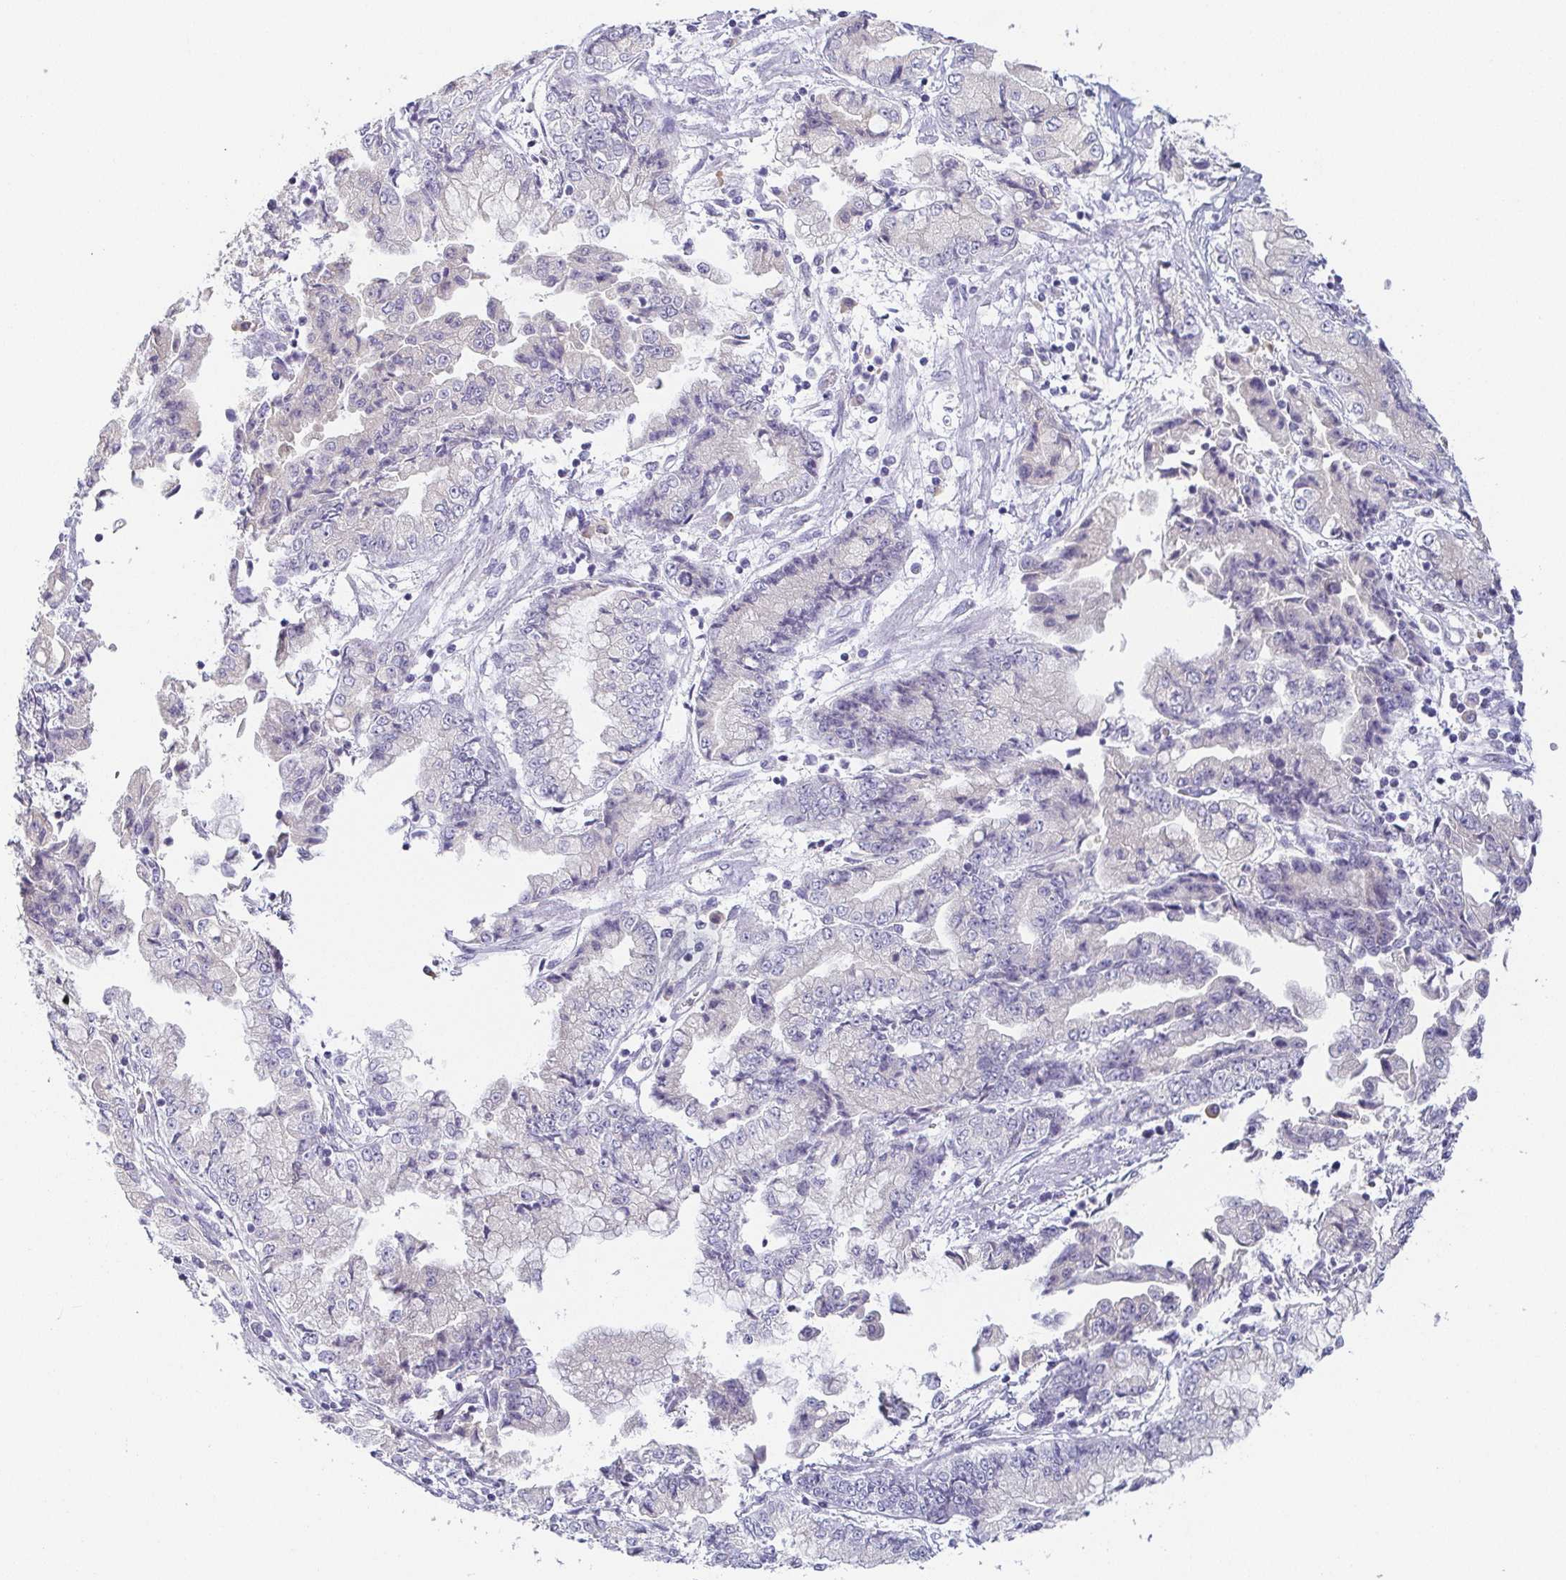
{"staining": {"intensity": "negative", "quantity": "none", "location": "none"}, "tissue": "stomach cancer", "cell_type": "Tumor cells", "image_type": "cancer", "snomed": [{"axis": "morphology", "description": "Adenocarcinoma, NOS"}, {"axis": "topography", "description": "Stomach, upper"}], "caption": "Adenocarcinoma (stomach) stained for a protein using immunohistochemistry (IHC) demonstrates no staining tumor cells.", "gene": "PRR27", "patient": {"sex": "female", "age": 74}}